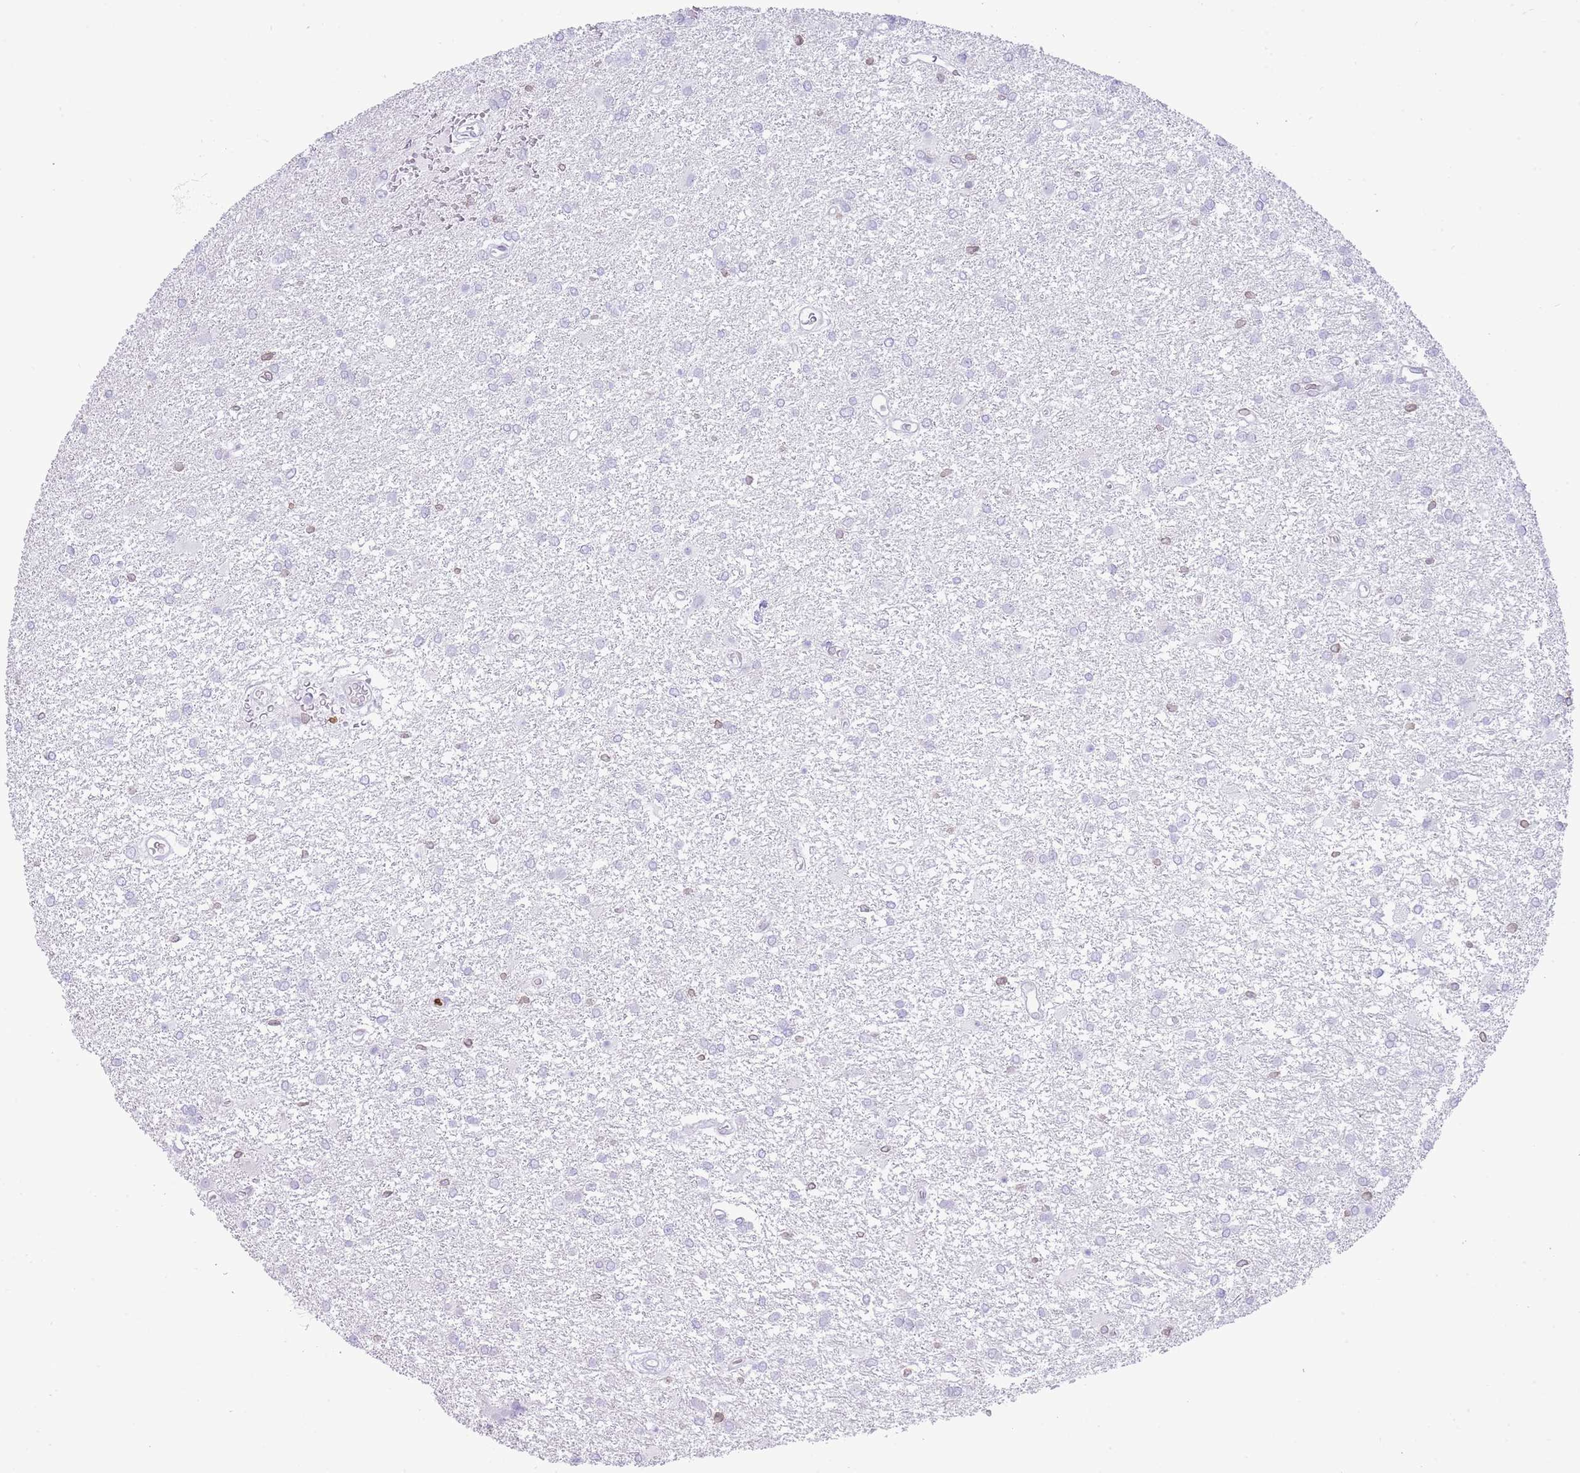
{"staining": {"intensity": "negative", "quantity": "none", "location": "none"}, "tissue": "glioma", "cell_type": "Tumor cells", "image_type": "cancer", "snomed": [{"axis": "morphology", "description": "Glioma, malignant, High grade"}, {"axis": "topography", "description": "Brain"}], "caption": "Human glioma stained for a protein using IHC demonstrates no expression in tumor cells.", "gene": "LBR", "patient": {"sex": "female", "age": 50}}